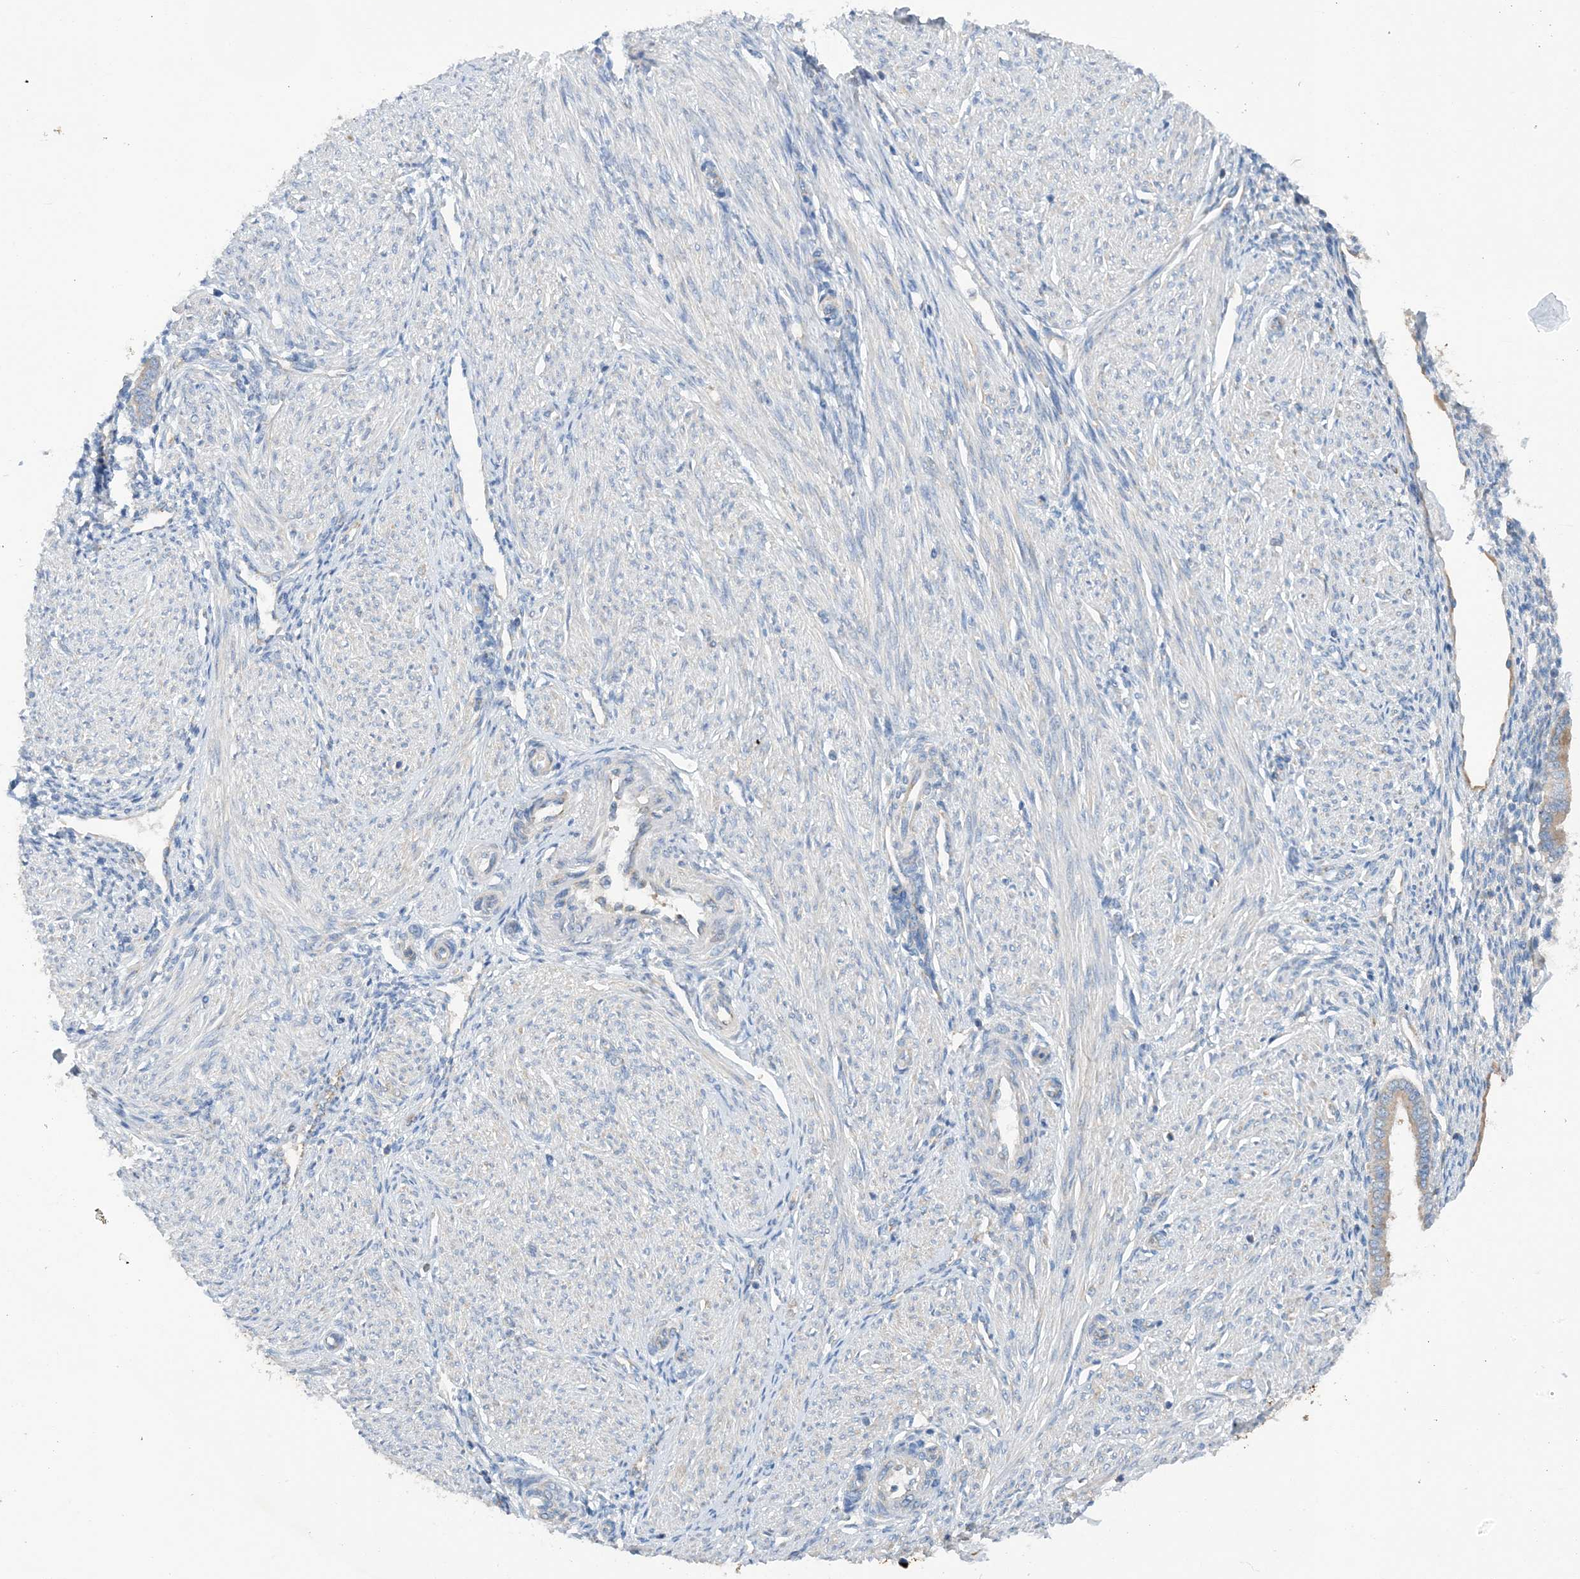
{"staining": {"intensity": "negative", "quantity": "none", "location": "none"}, "tissue": "endometrium", "cell_type": "Cells in endometrial stroma", "image_type": "normal", "snomed": [{"axis": "morphology", "description": "Normal tissue, NOS"}, {"axis": "topography", "description": "Endometrium"}], "caption": "Endometrium was stained to show a protein in brown. There is no significant expression in cells in endometrial stroma.", "gene": "SLC5A11", "patient": {"sex": "female", "age": 53}}